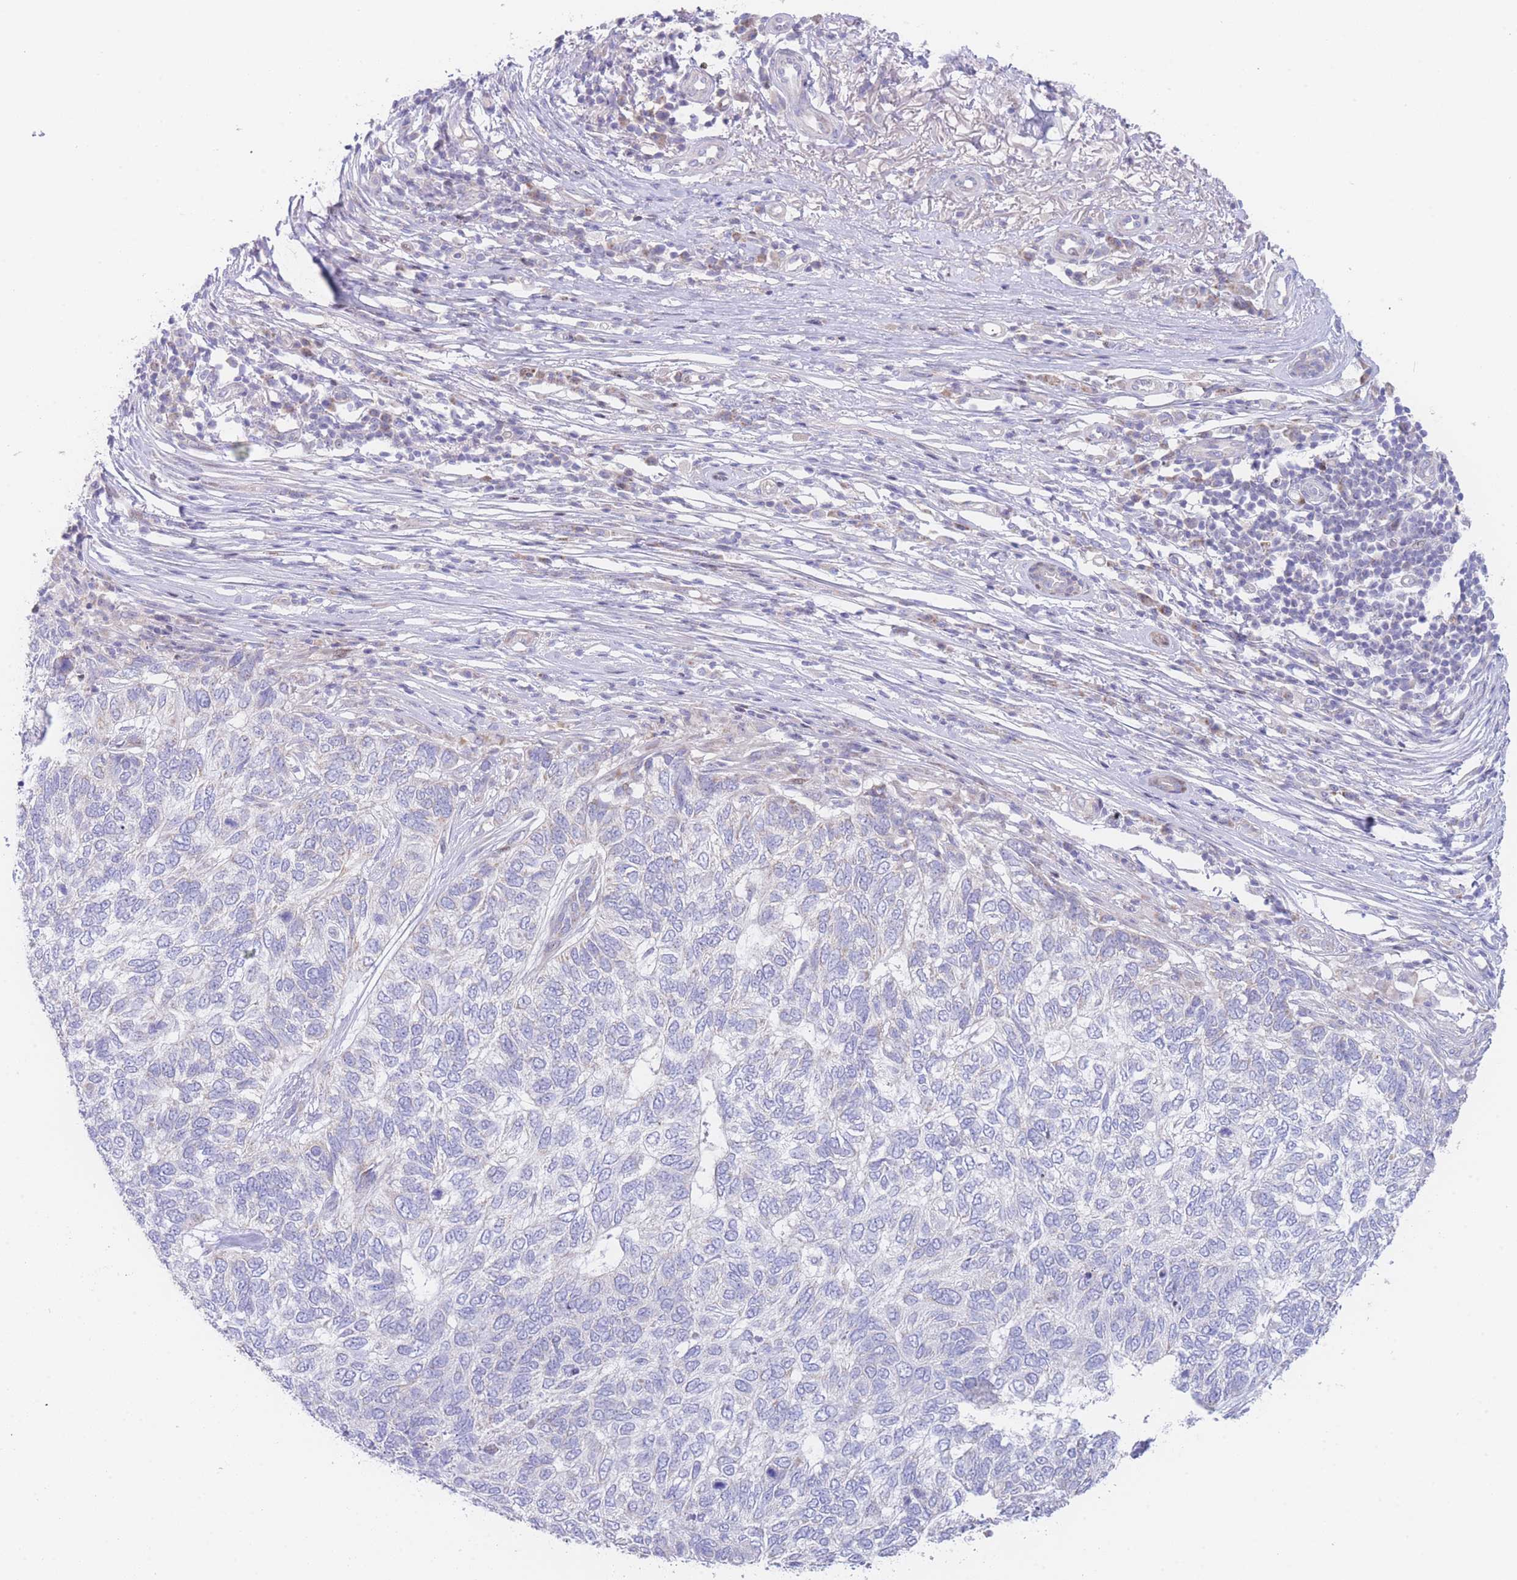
{"staining": {"intensity": "negative", "quantity": "none", "location": "none"}, "tissue": "skin cancer", "cell_type": "Tumor cells", "image_type": "cancer", "snomed": [{"axis": "morphology", "description": "Basal cell carcinoma"}, {"axis": "topography", "description": "Skin"}], "caption": "Immunohistochemical staining of human skin cancer (basal cell carcinoma) demonstrates no significant expression in tumor cells.", "gene": "GPAM", "patient": {"sex": "female", "age": 65}}